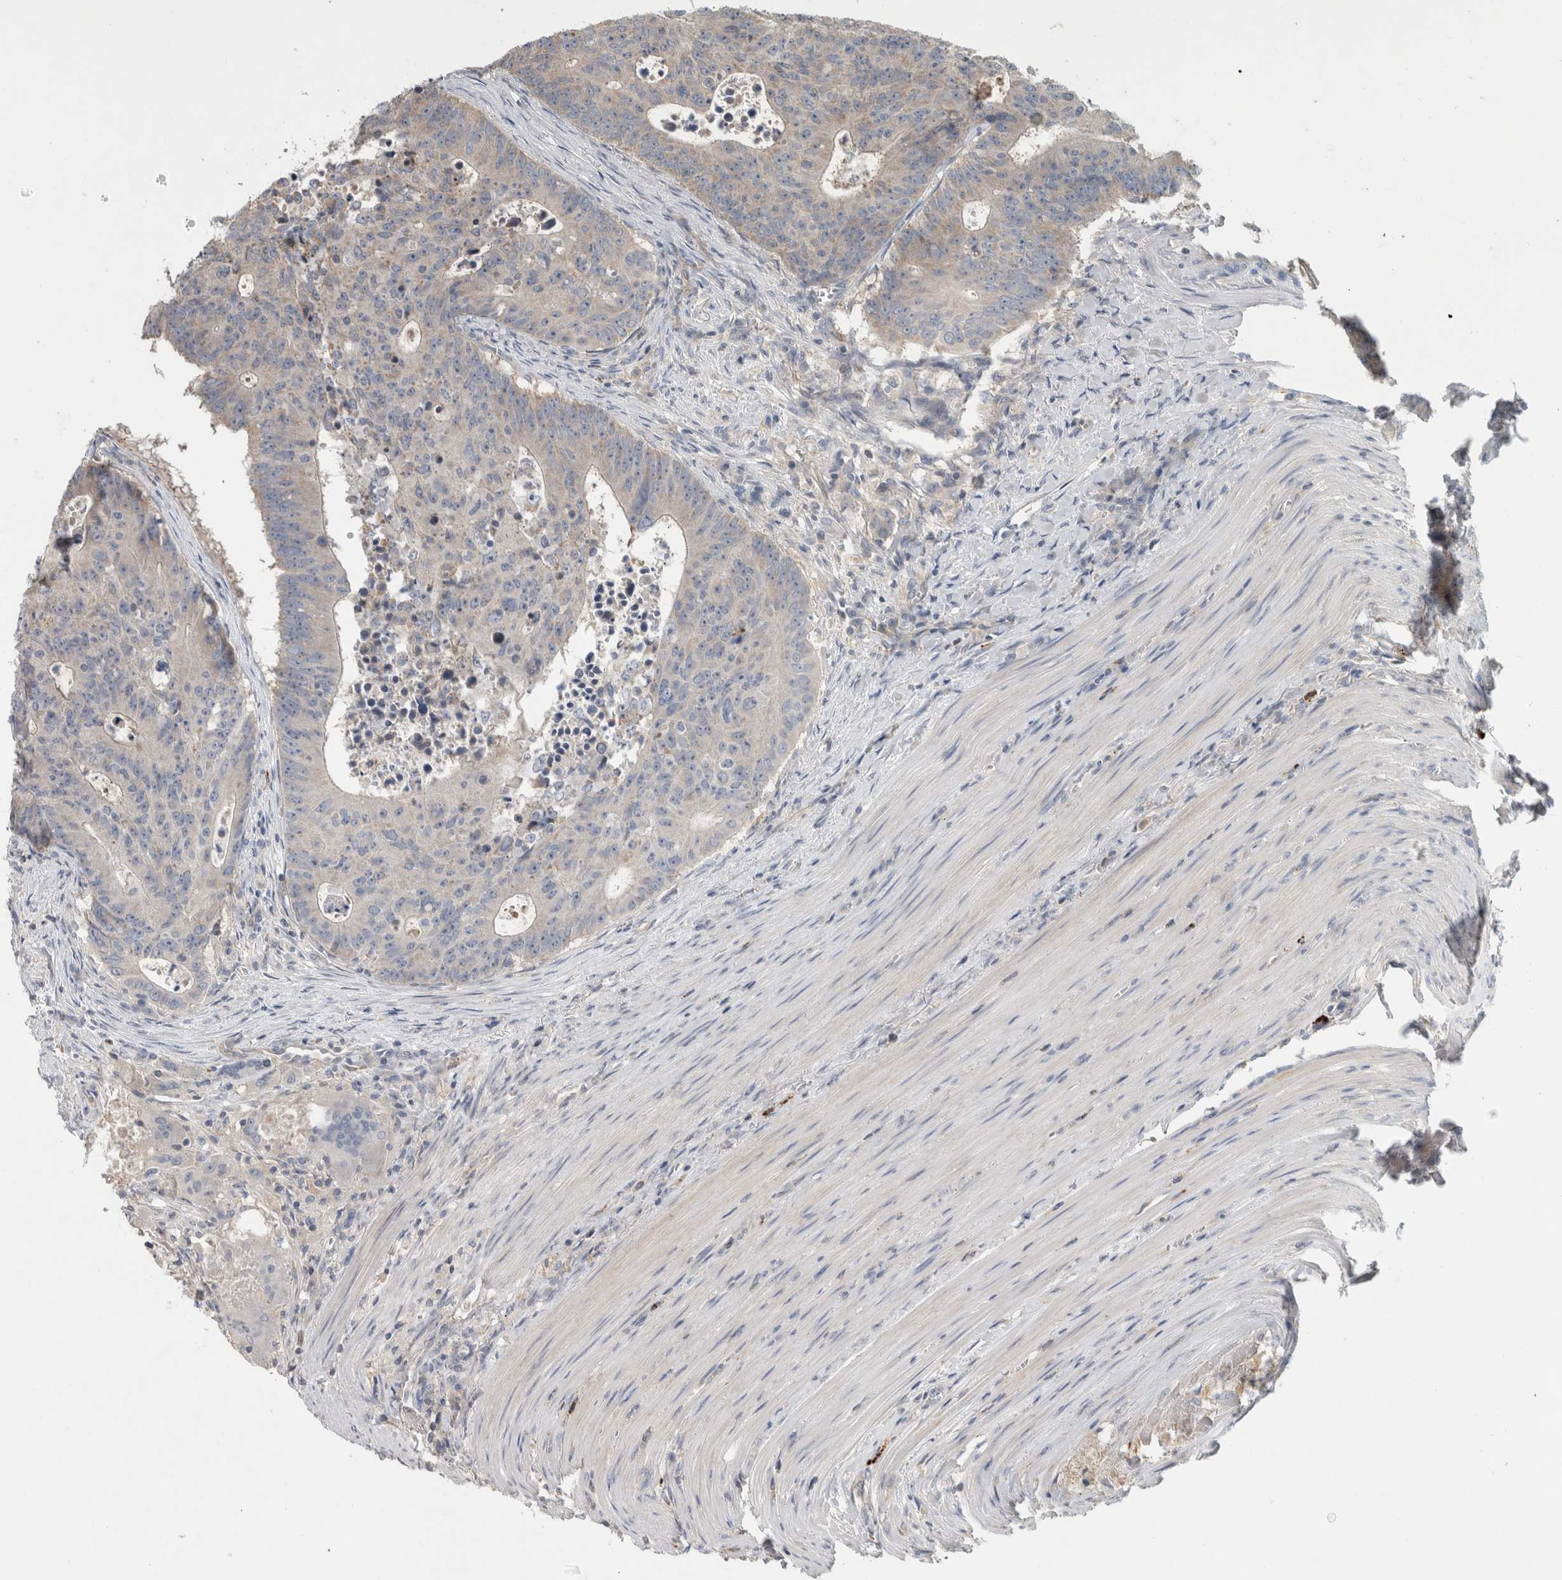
{"staining": {"intensity": "negative", "quantity": "none", "location": "none"}, "tissue": "colorectal cancer", "cell_type": "Tumor cells", "image_type": "cancer", "snomed": [{"axis": "morphology", "description": "Adenocarcinoma, NOS"}, {"axis": "topography", "description": "Colon"}], "caption": "This is an immunohistochemistry (IHC) histopathology image of colorectal cancer. There is no staining in tumor cells.", "gene": "TARBP1", "patient": {"sex": "male", "age": 87}}